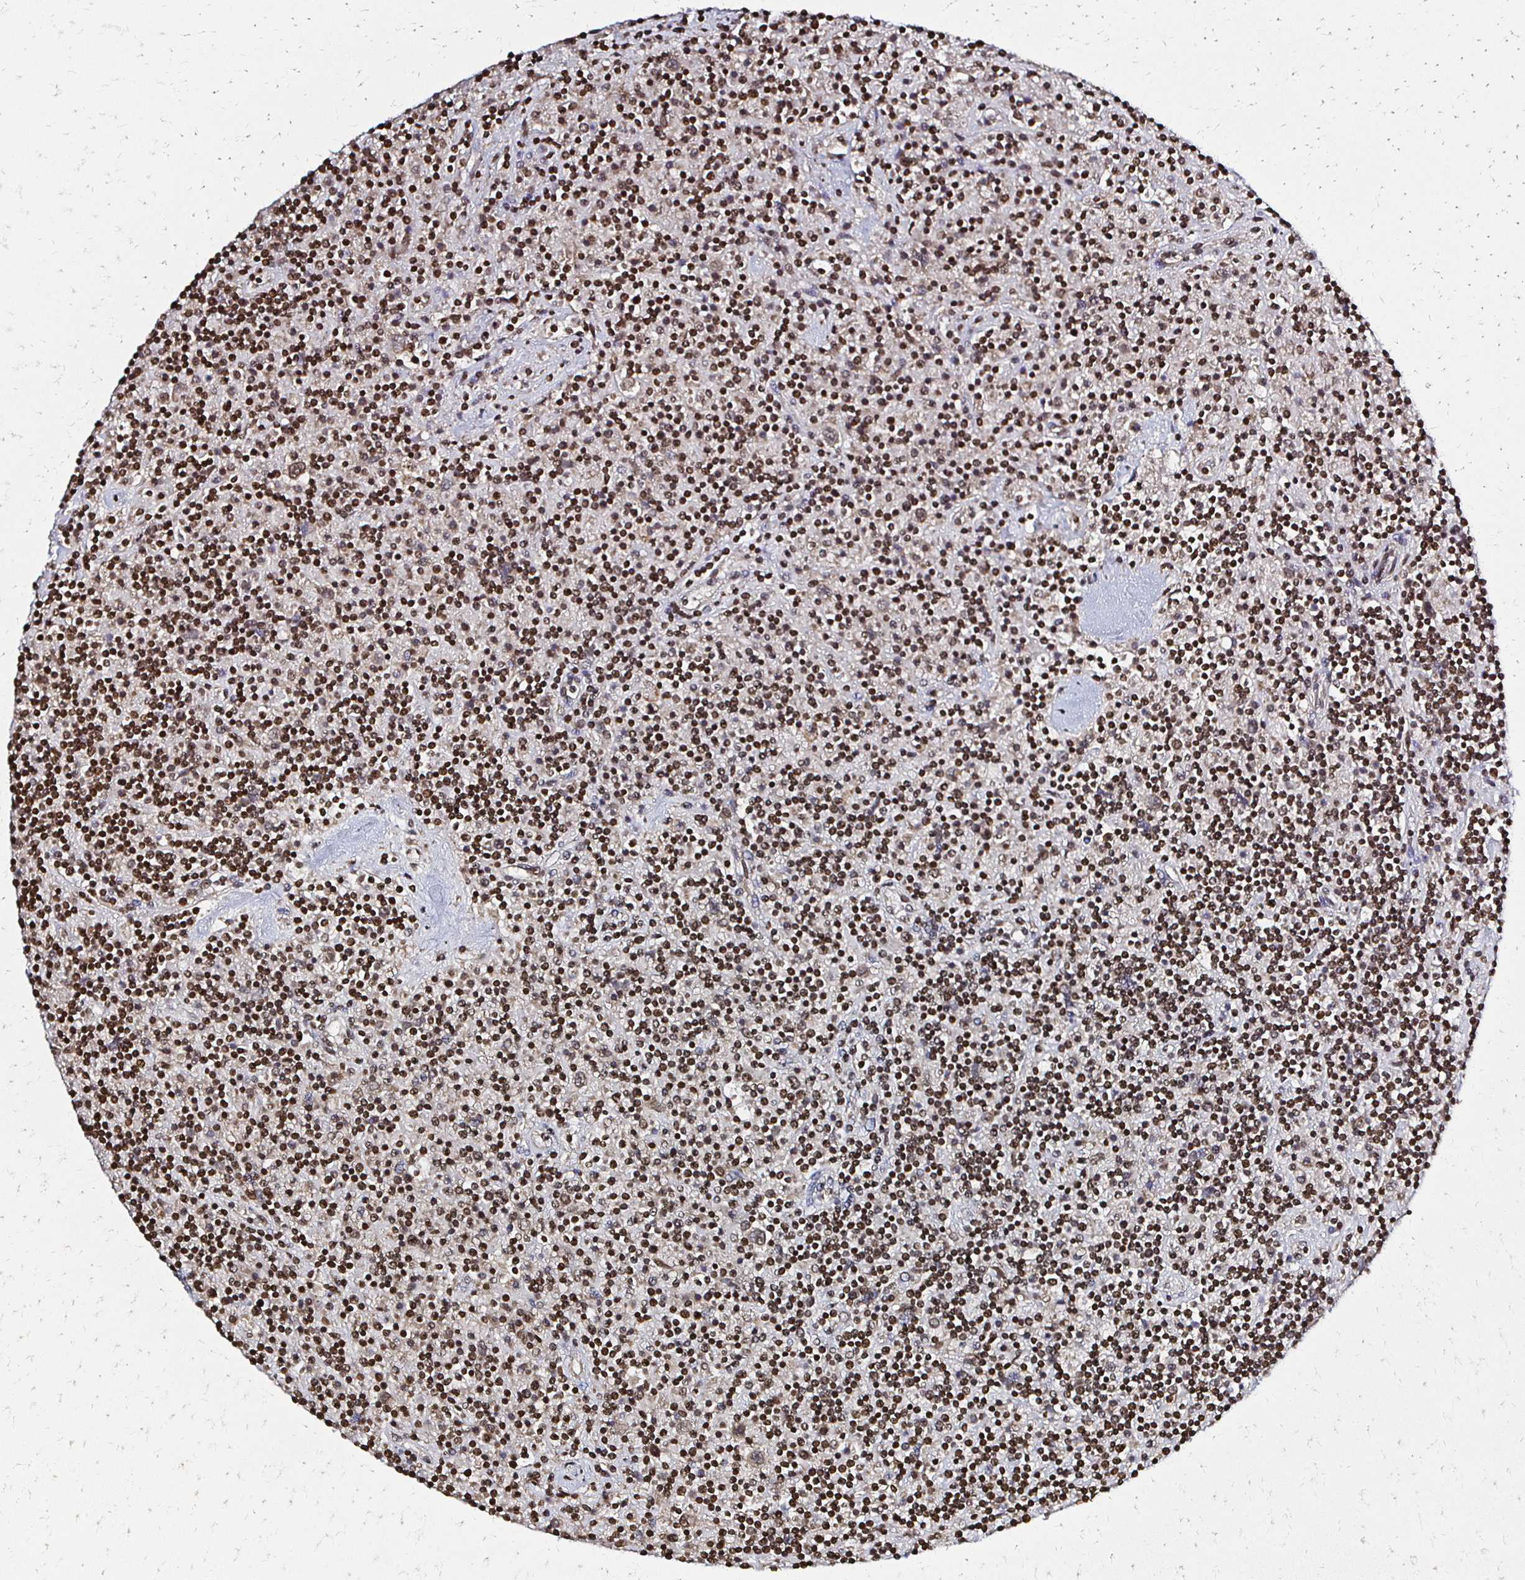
{"staining": {"intensity": "weak", "quantity": ">75%", "location": "nuclear"}, "tissue": "lymphoma", "cell_type": "Tumor cells", "image_type": "cancer", "snomed": [{"axis": "morphology", "description": "Hodgkin's disease, NOS"}, {"axis": "topography", "description": "Lymph node"}], "caption": "Weak nuclear positivity for a protein is appreciated in about >75% of tumor cells of lymphoma using IHC.", "gene": "HOXA9", "patient": {"sex": "male", "age": 70}}